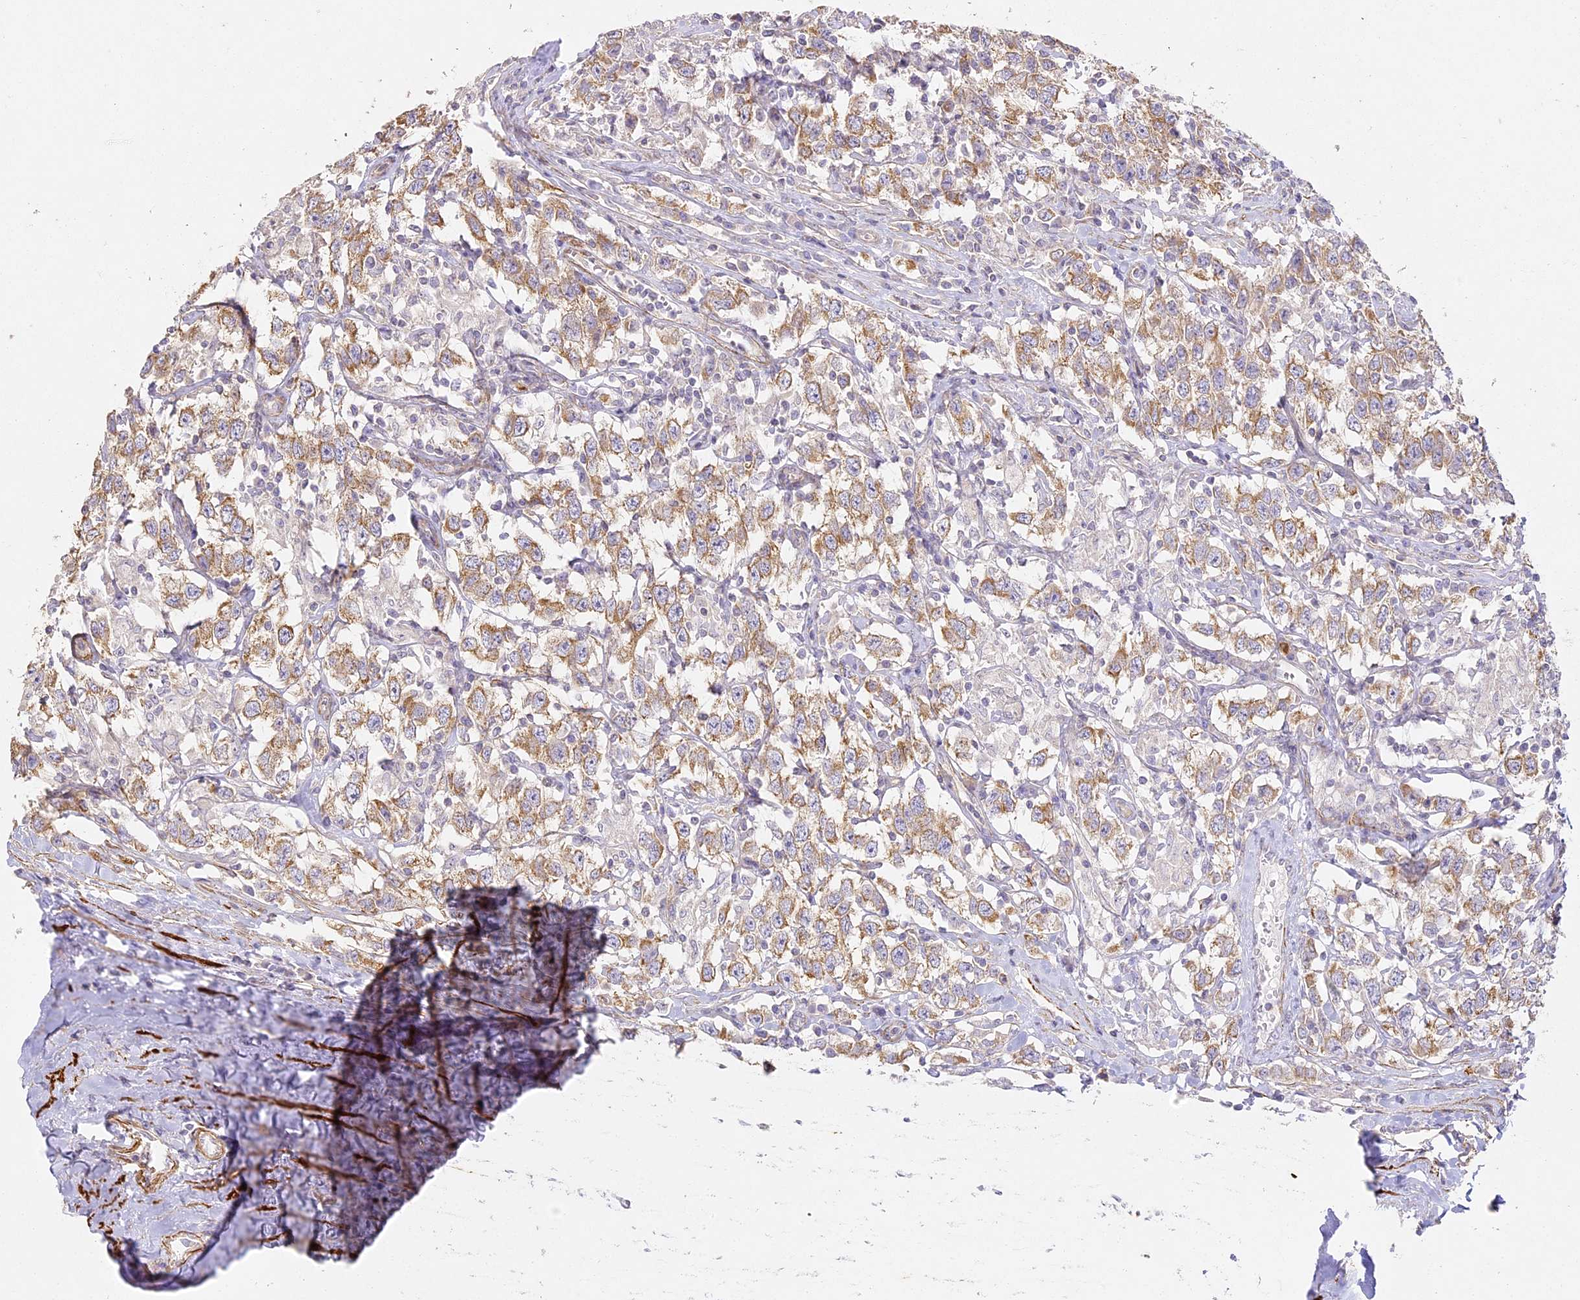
{"staining": {"intensity": "moderate", "quantity": ">75%", "location": "cytoplasmic/membranous"}, "tissue": "testis cancer", "cell_type": "Tumor cells", "image_type": "cancer", "snomed": [{"axis": "morphology", "description": "Seminoma, NOS"}, {"axis": "topography", "description": "Testis"}], "caption": "An IHC image of tumor tissue is shown. Protein staining in brown shows moderate cytoplasmic/membranous positivity in testis seminoma within tumor cells. The staining was performed using DAB, with brown indicating positive protein expression. Nuclei are stained blue with hematoxylin.", "gene": "MED28", "patient": {"sex": "male", "age": 41}}